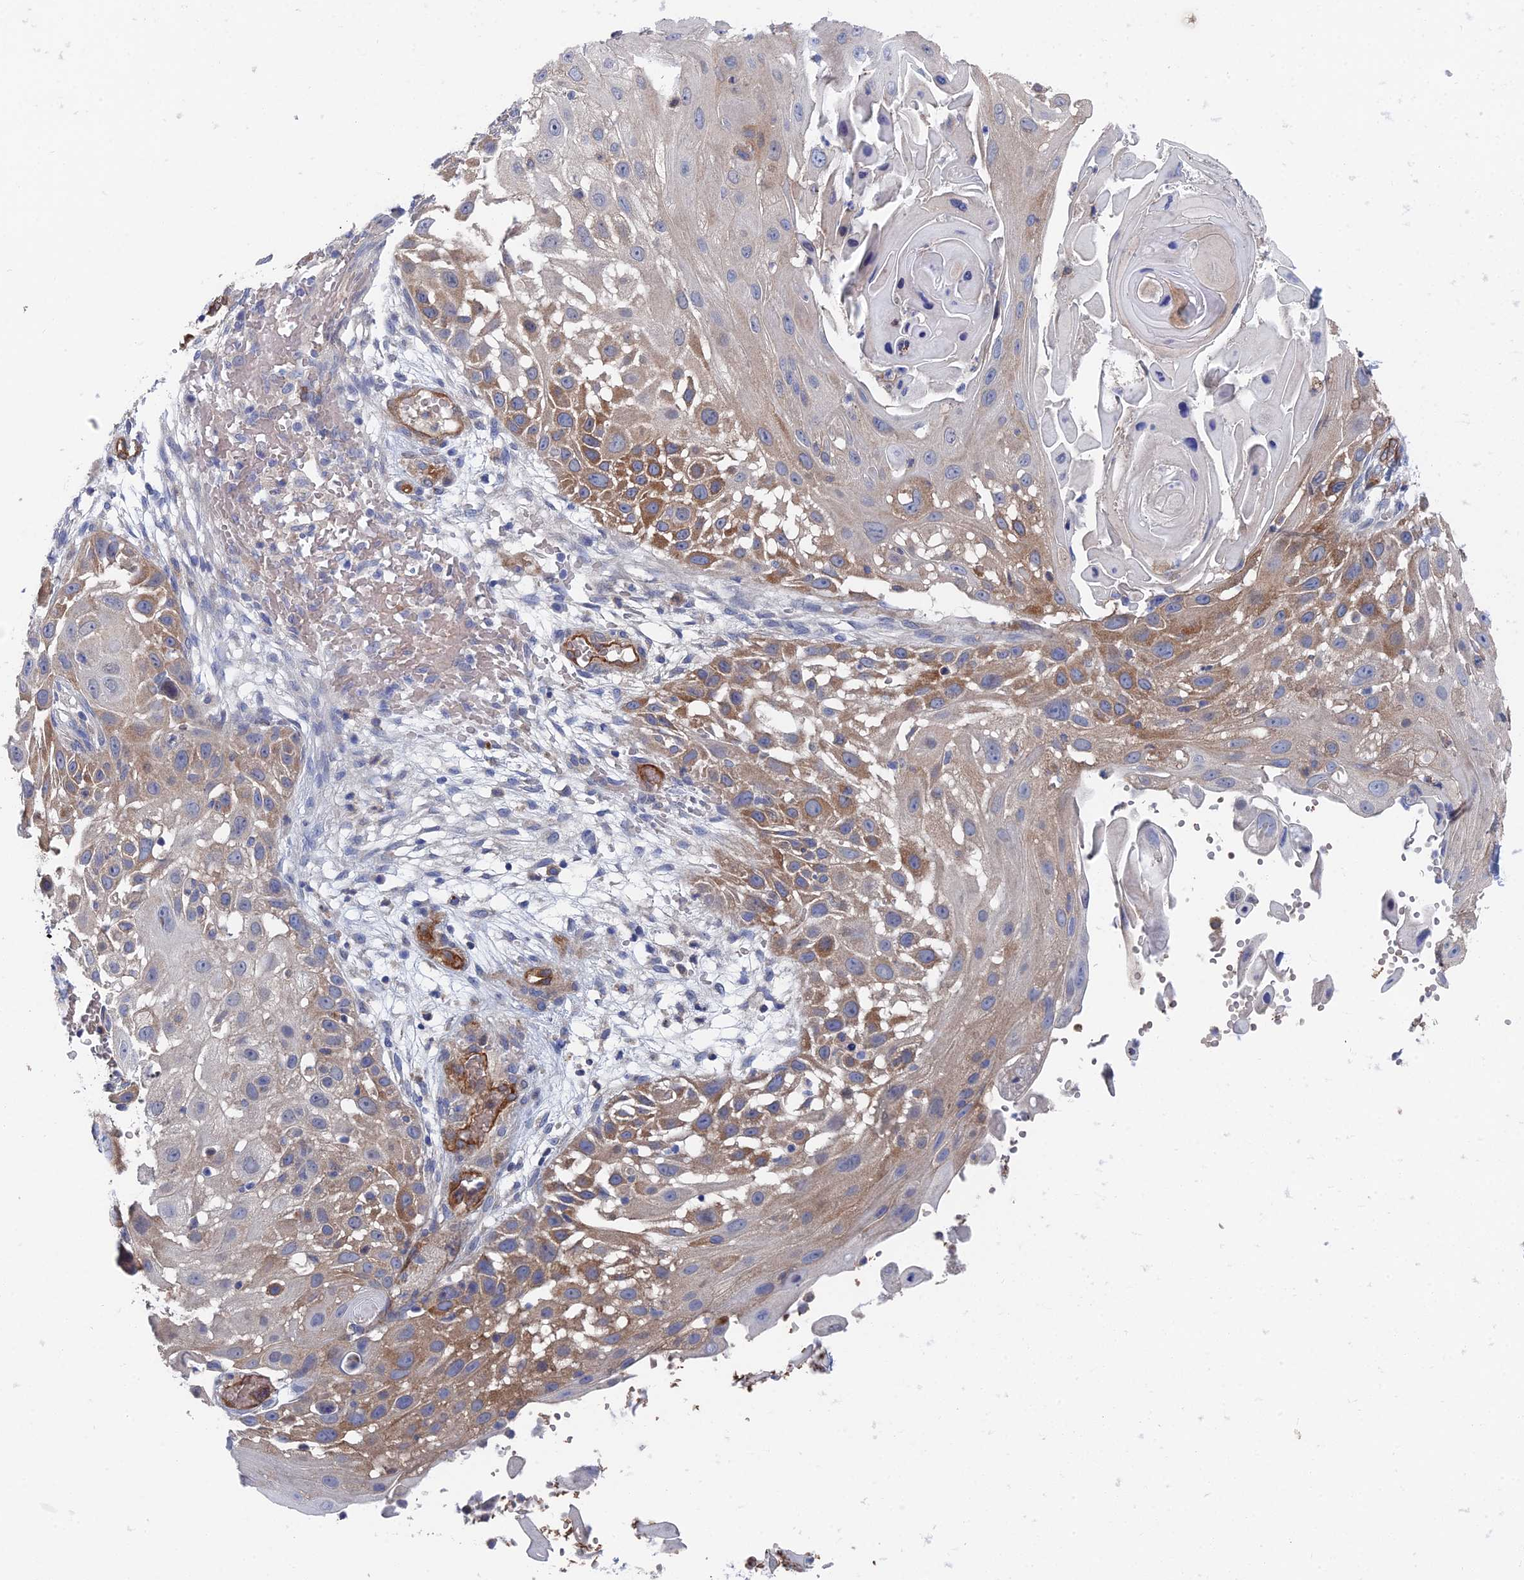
{"staining": {"intensity": "moderate", "quantity": ">75%", "location": "cytoplasmic/membranous"}, "tissue": "skin cancer", "cell_type": "Tumor cells", "image_type": "cancer", "snomed": [{"axis": "morphology", "description": "Squamous cell carcinoma, NOS"}, {"axis": "topography", "description": "Skin"}], "caption": "Skin cancer (squamous cell carcinoma) stained for a protein demonstrates moderate cytoplasmic/membranous positivity in tumor cells. The staining was performed using DAB (3,3'-diaminobenzidine) to visualize the protein expression in brown, while the nuclei were stained in blue with hematoxylin (Magnification: 20x).", "gene": "ARAP3", "patient": {"sex": "female", "age": 44}}